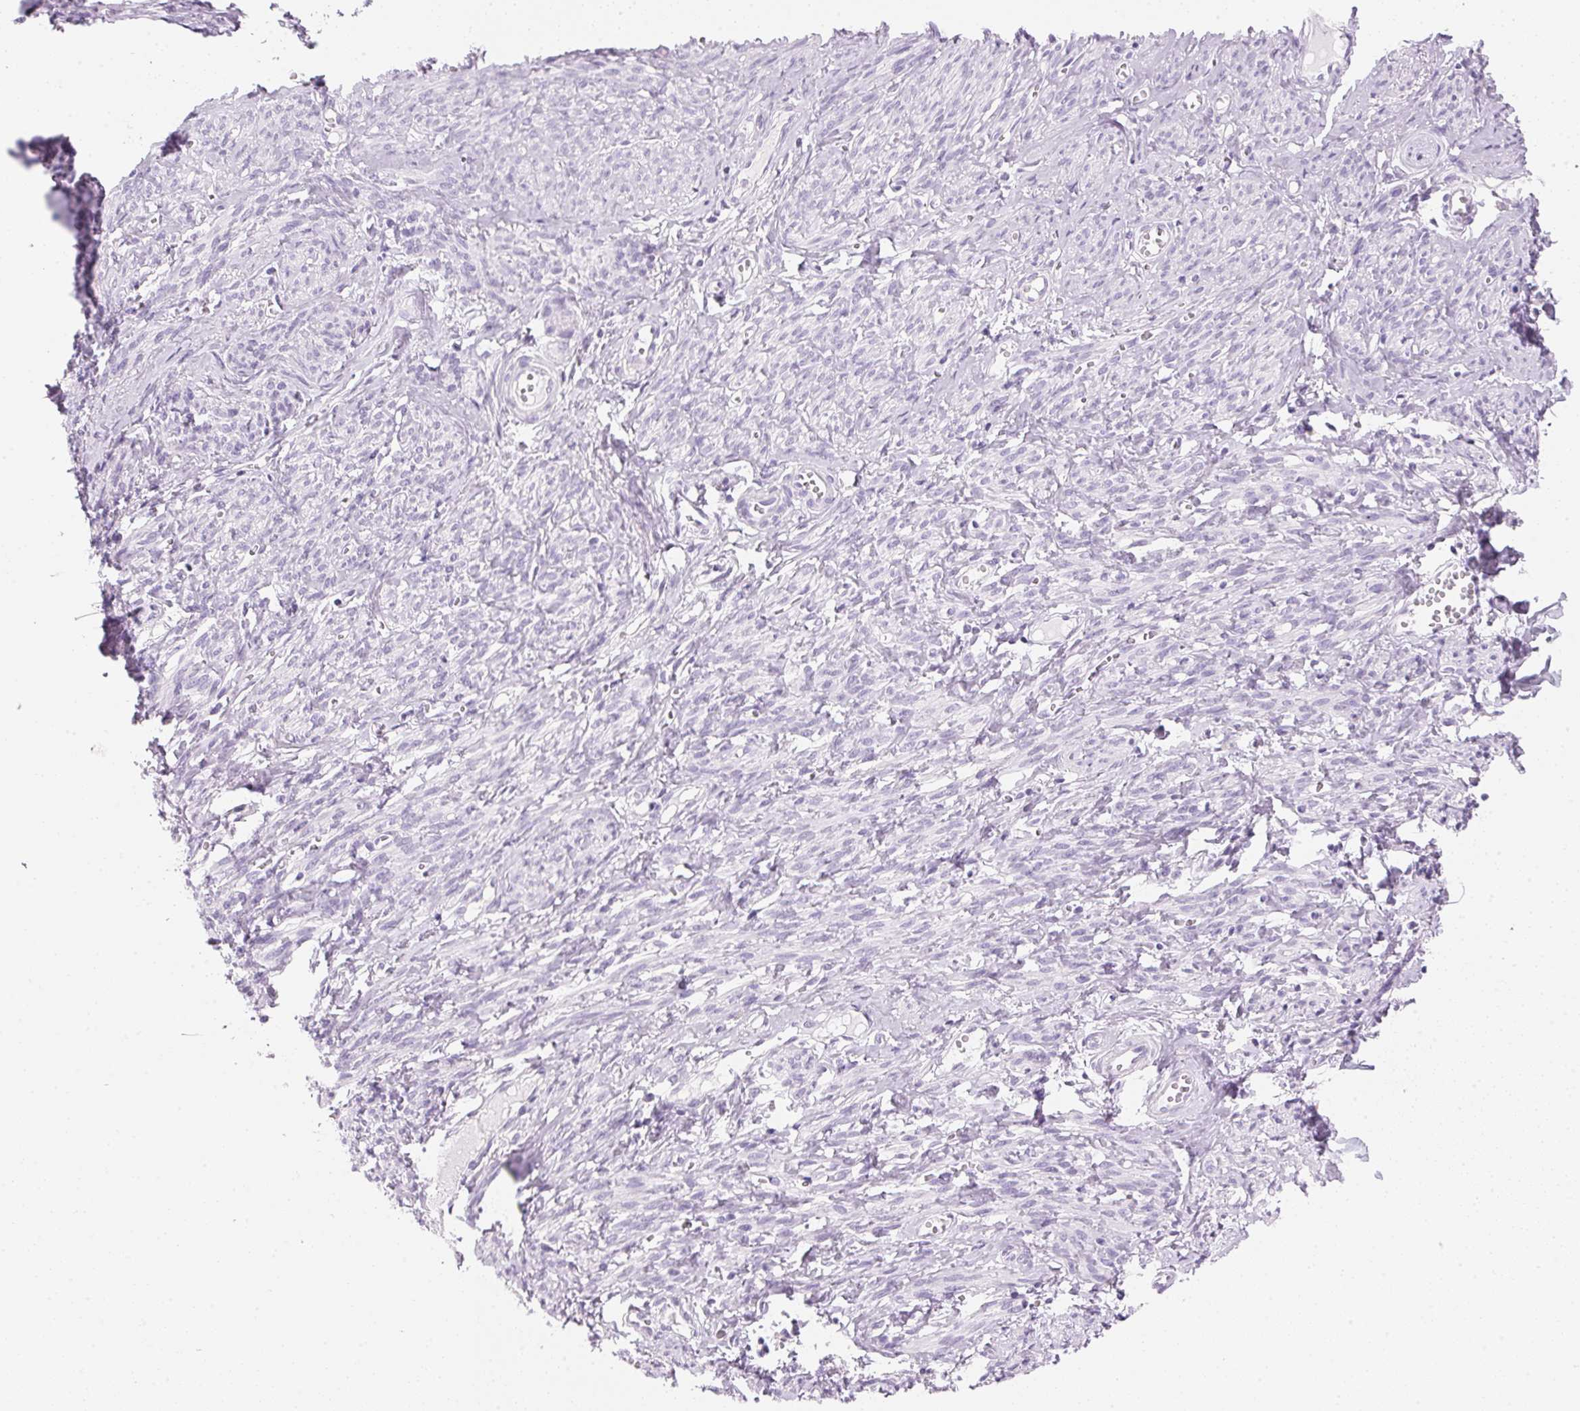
{"staining": {"intensity": "negative", "quantity": "none", "location": "none"}, "tissue": "smooth muscle", "cell_type": "Smooth muscle cells", "image_type": "normal", "snomed": [{"axis": "morphology", "description": "Normal tissue, NOS"}, {"axis": "topography", "description": "Smooth muscle"}], "caption": "Immunohistochemistry micrograph of unremarkable smooth muscle: human smooth muscle stained with DAB reveals no significant protein staining in smooth muscle cells.", "gene": "IGFBP1", "patient": {"sex": "female", "age": 65}}